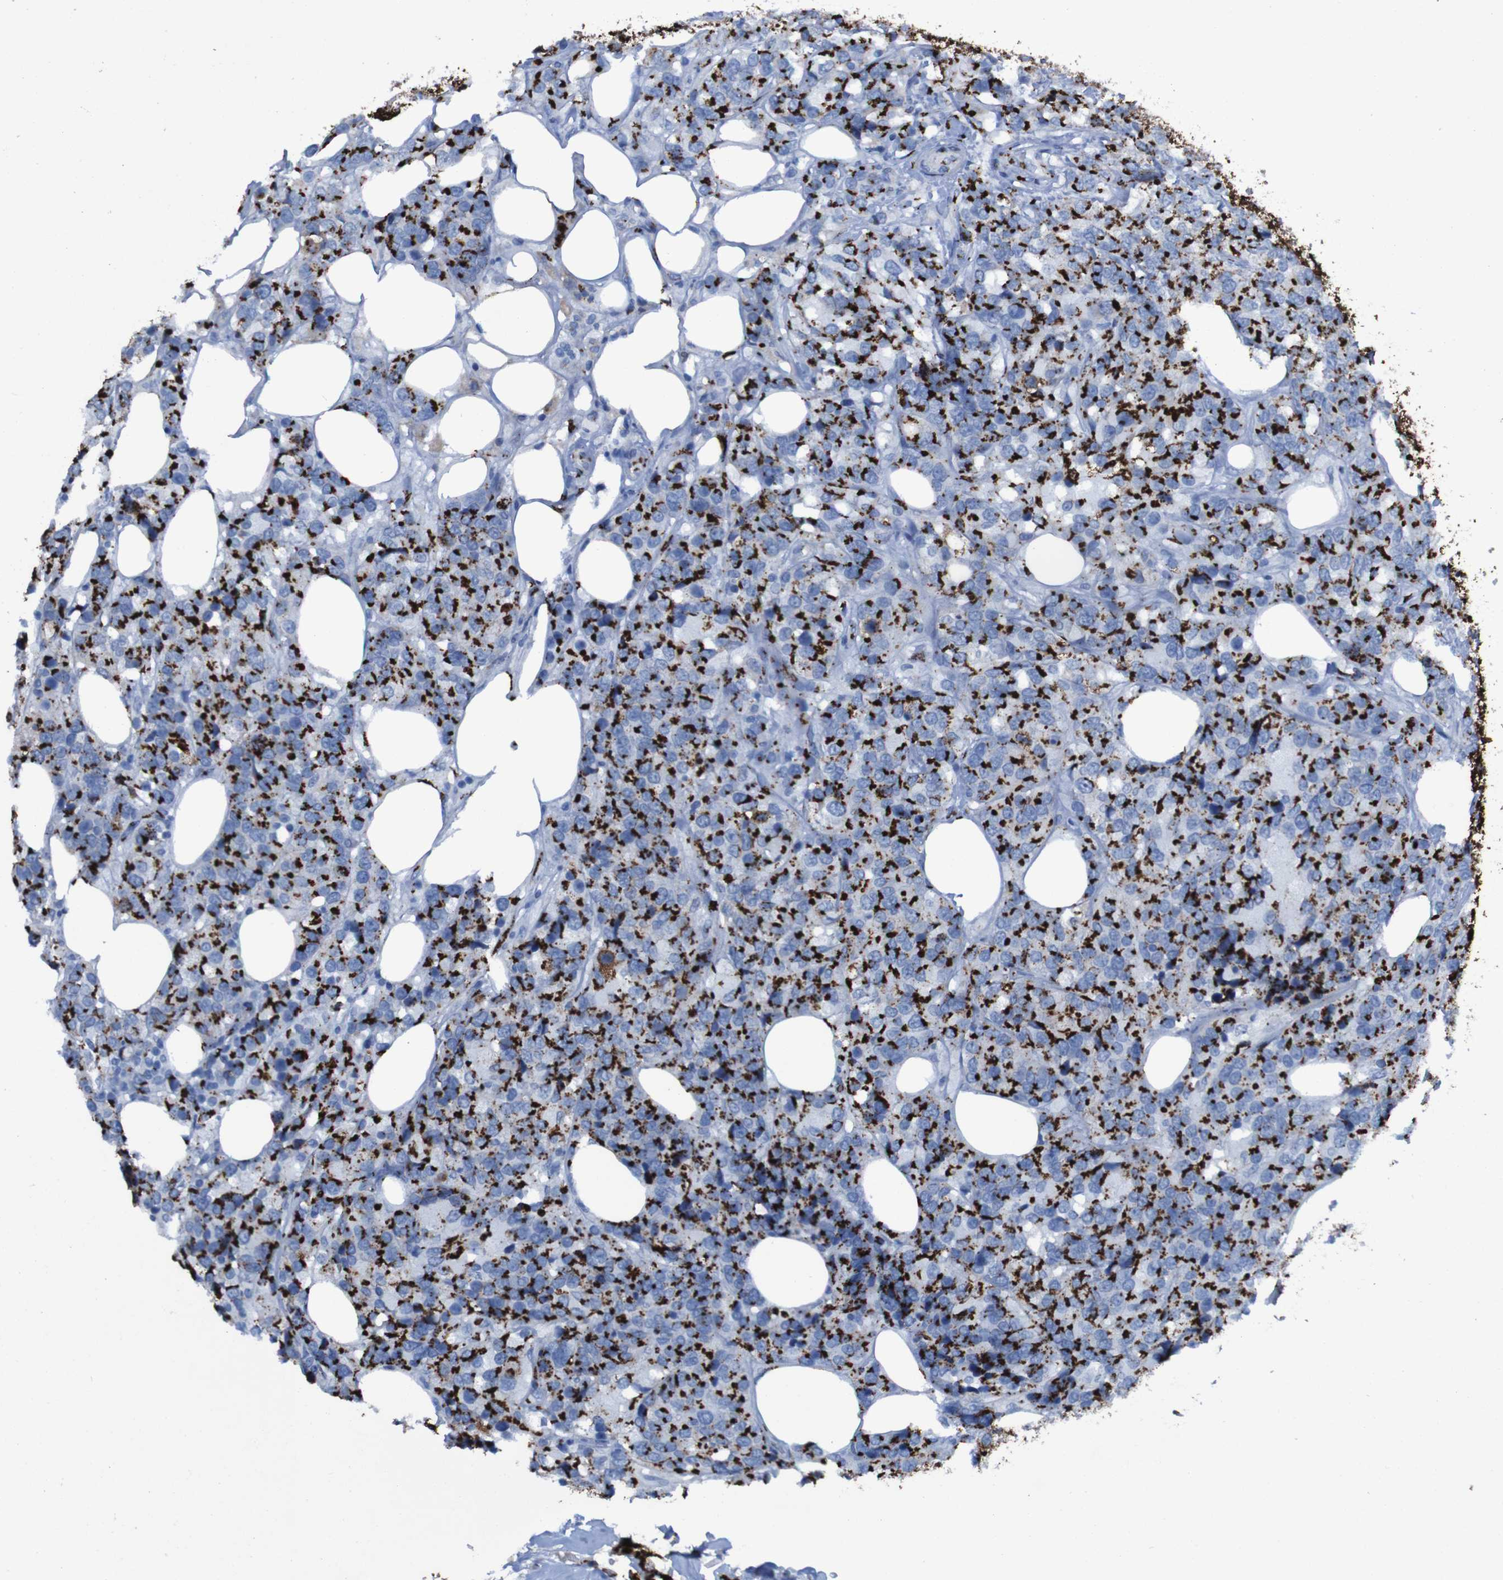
{"staining": {"intensity": "strong", "quantity": ">75%", "location": "cytoplasmic/membranous"}, "tissue": "breast cancer", "cell_type": "Tumor cells", "image_type": "cancer", "snomed": [{"axis": "morphology", "description": "Lobular carcinoma"}, {"axis": "topography", "description": "Breast"}], "caption": "Immunohistochemical staining of human breast cancer reveals high levels of strong cytoplasmic/membranous protein positivity in approximately >75% of tumor cells.", "gene": "GOLM1", "patient": {"sex": "female", "age": 59}}